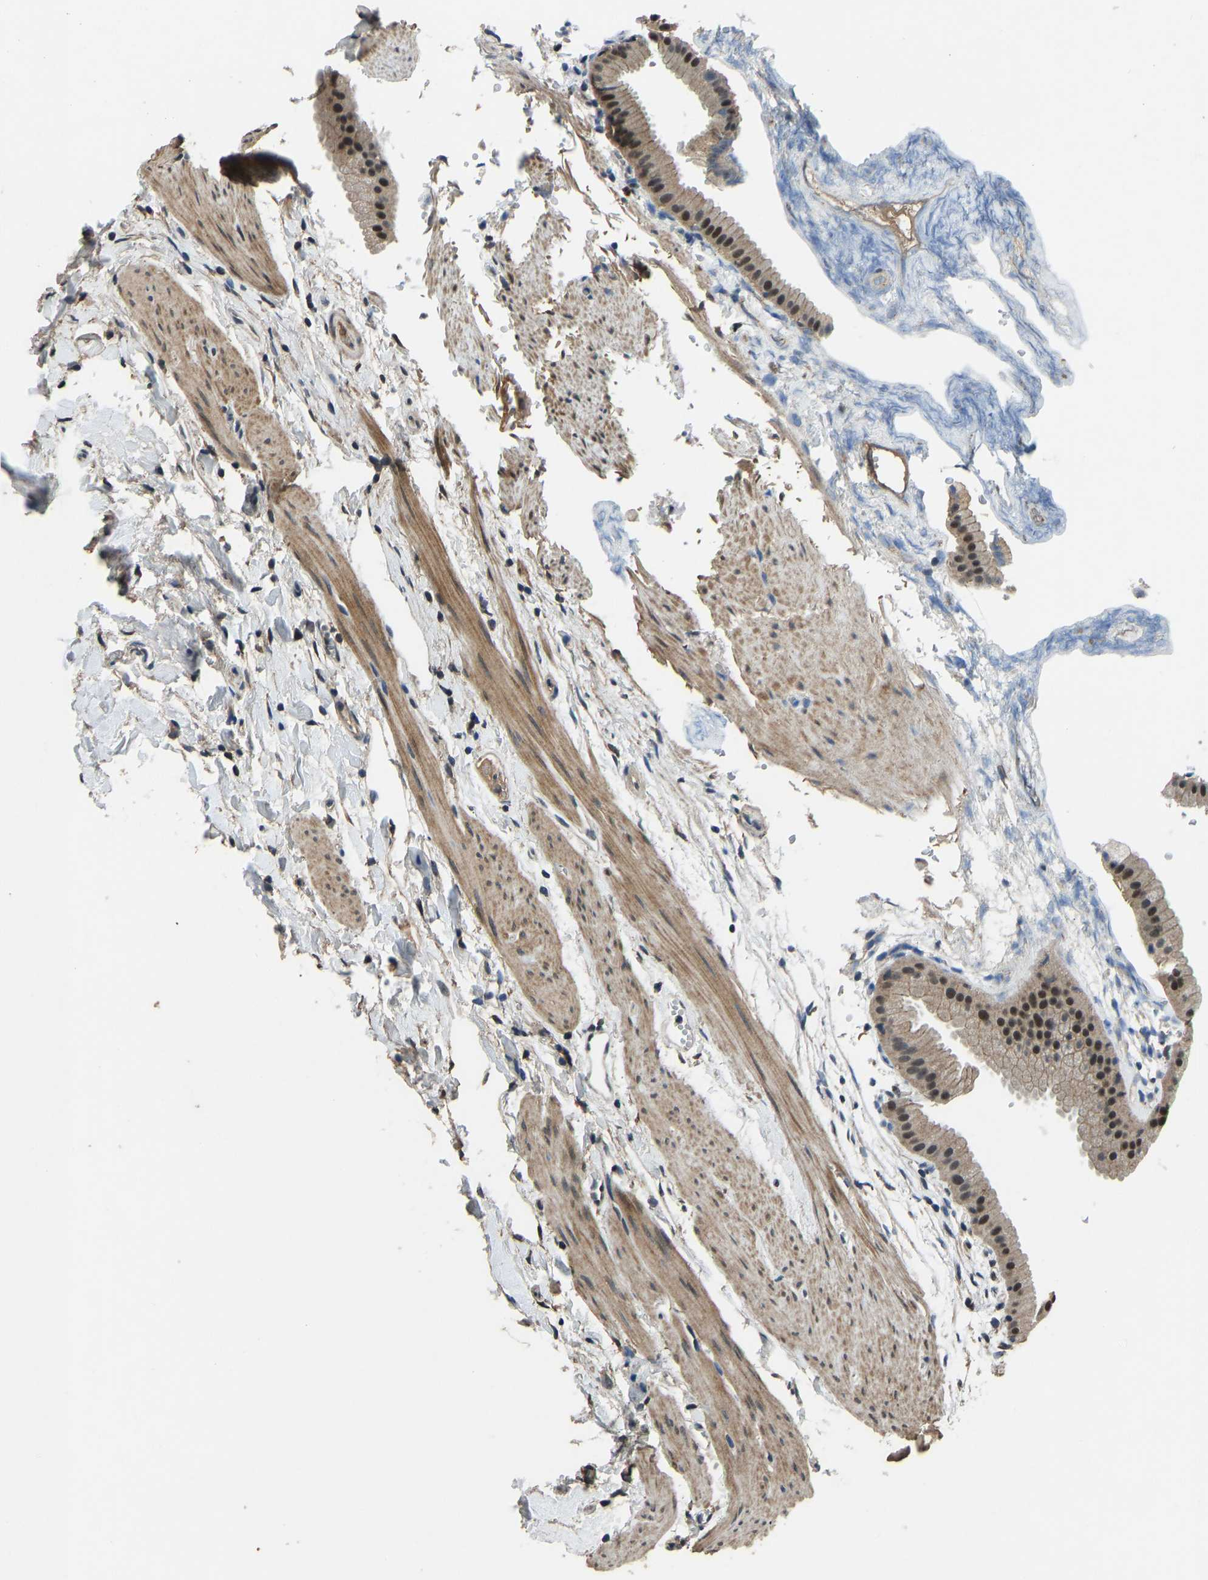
{"staining": {"intensity": "moderate", "quantity": ">75%", "location": "cytoplasmic/membranous,nuclear"}, "tissue": "gallbladder", "cell_type": "Glandular cells", "image_type": "normal", "snomed": [{"axis": "morphology", "description": "Normal tissue, NOS"}, {"axis": "topography", "description": "Gallbladder"}], "caption": "Protein expression analysis of unremarkable gallbladder demonstrates moderate cytoplasmic/membranous,nuclear positivity in approximately >75% of glandular cells.", "gene": "TOX4", "patient": {"sex": "female", "age": 64}}